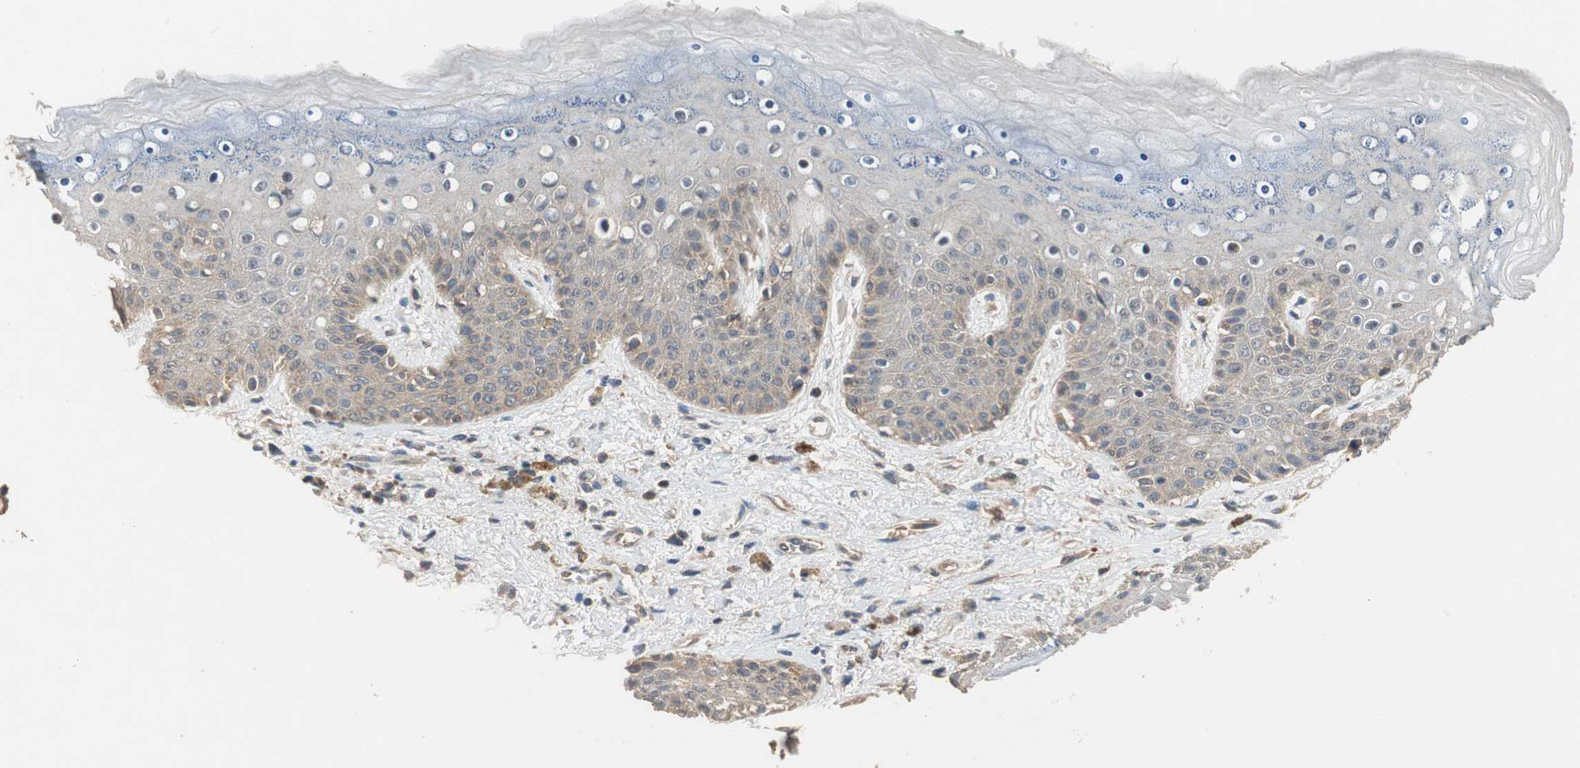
{"staining": {"intensity": "weak", "quantity": "25%-75%", "location": "cytoplasmic/membranous"}, "tissue": "skin", "cell_type": "Epidermal cells", "image_type": "normal", "snomed": [{"axis": "morphology", "description": "Normal tissue, NOS"}, {"axis": "topography", "description": "Anal"}], "caption": "High-magnification brightfield microscopy of benign skin stained with DAB (3,3'-diaminobenzidine) (brown) and counterstained with hematoxylin (blue). epidermal cells exhibit weak cytoplasmic/membranous staining is identified in approximately25%-75% of cells. The staining is performed using DAB brown chromogen to label protein expression. The nuclei are counter-stained blue using hematoxylin.", "gene": "MAP4K2", "patient": {"sex": "female", "age": 46}}